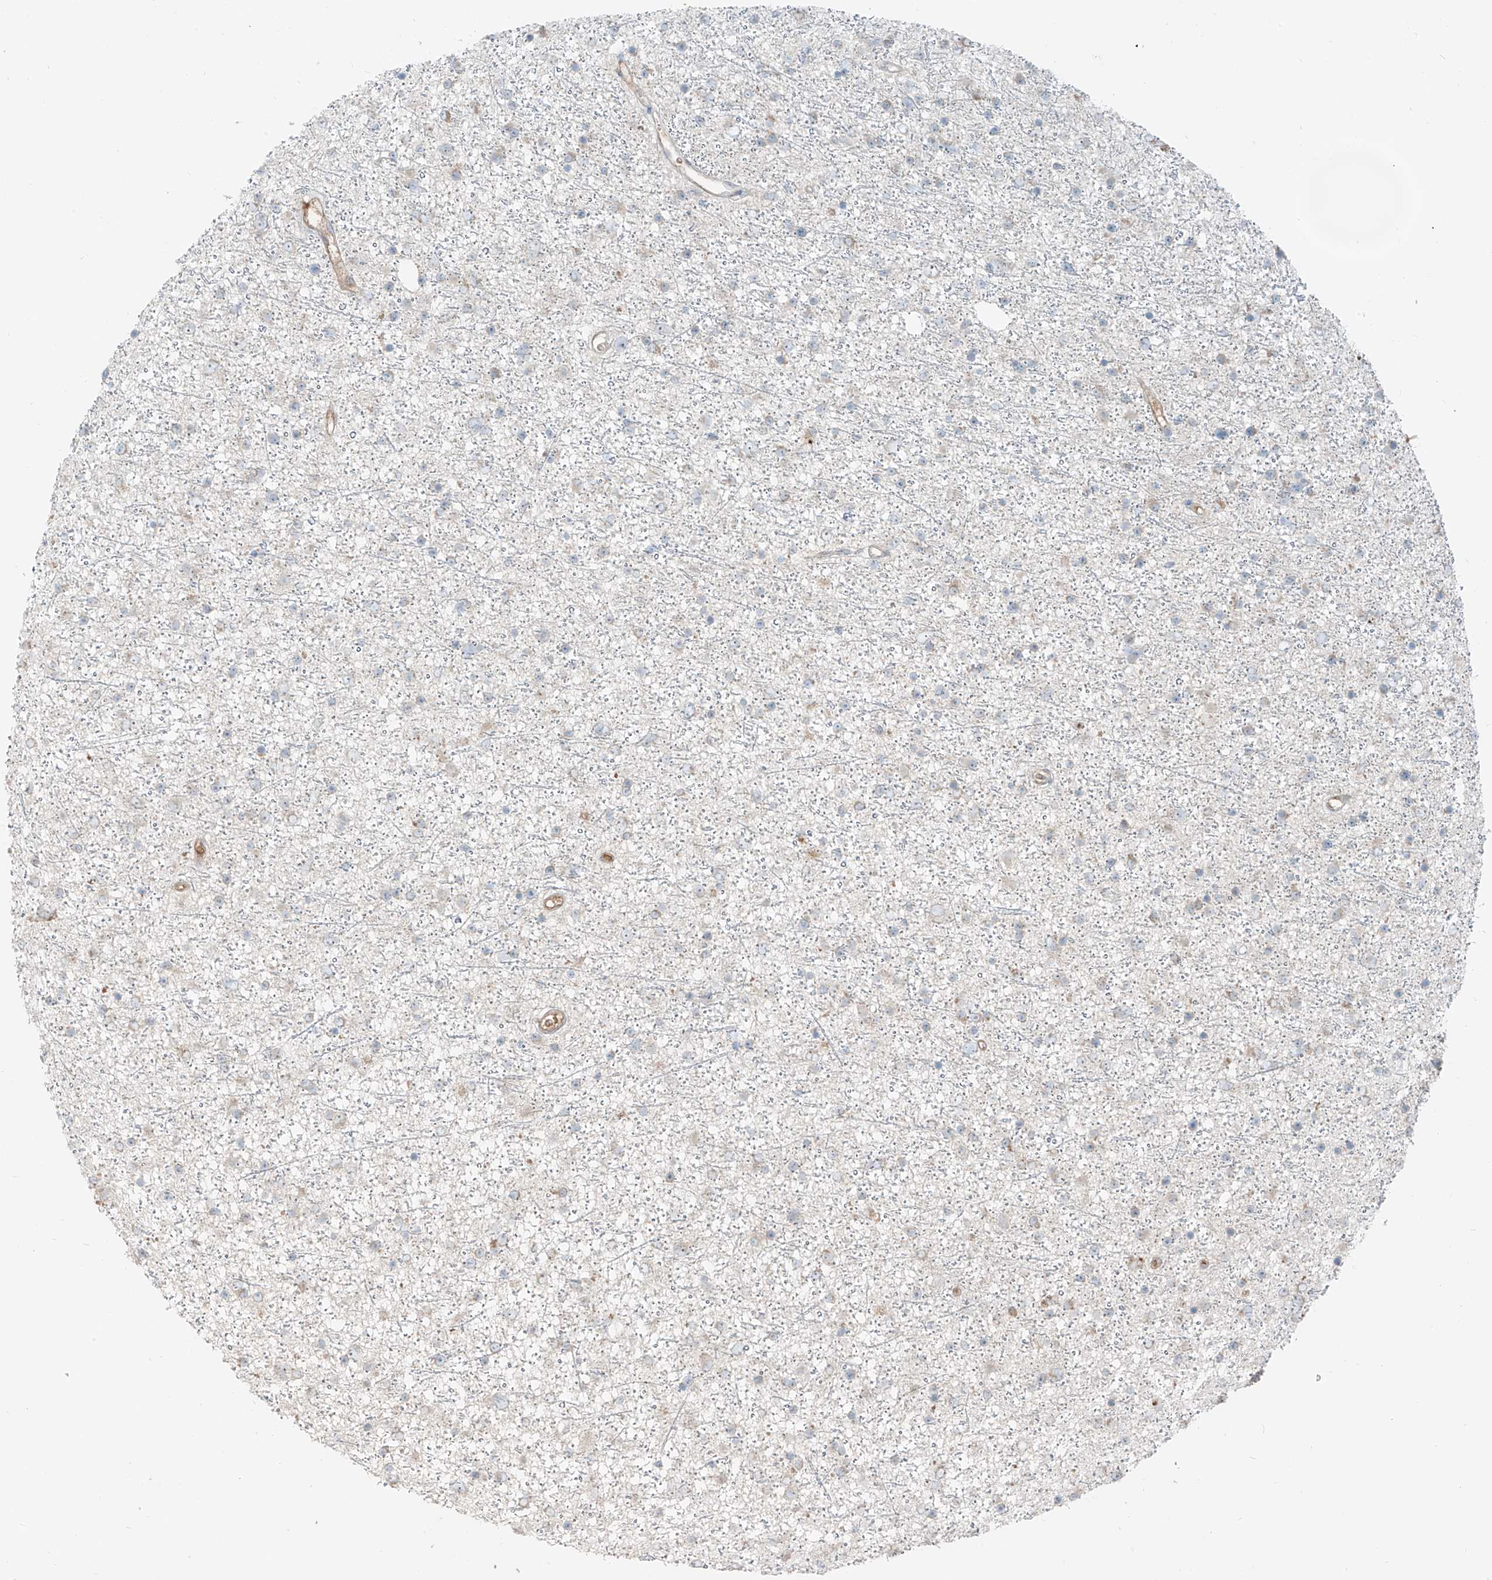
{"staining": {"intensity": "negative", "quantity": "none", "location": "none"}, "tissue": "glioma", "cell_type": "Tumor cells", "image_type": "cancer", "snomed": [{"axis": "morphology", "description": "Glioma, malignant, Low grade"}, {"axis": "topography", "description": "Cerebral cortex"}], "caption": "A high-resolution histopathology image shows immunohistochemistry (IHC) staining of glioma, which demonstrates no significant expression in tumor cells.", "gene": "FSTL1", "patient": {"sex": "female", "age": 39}}